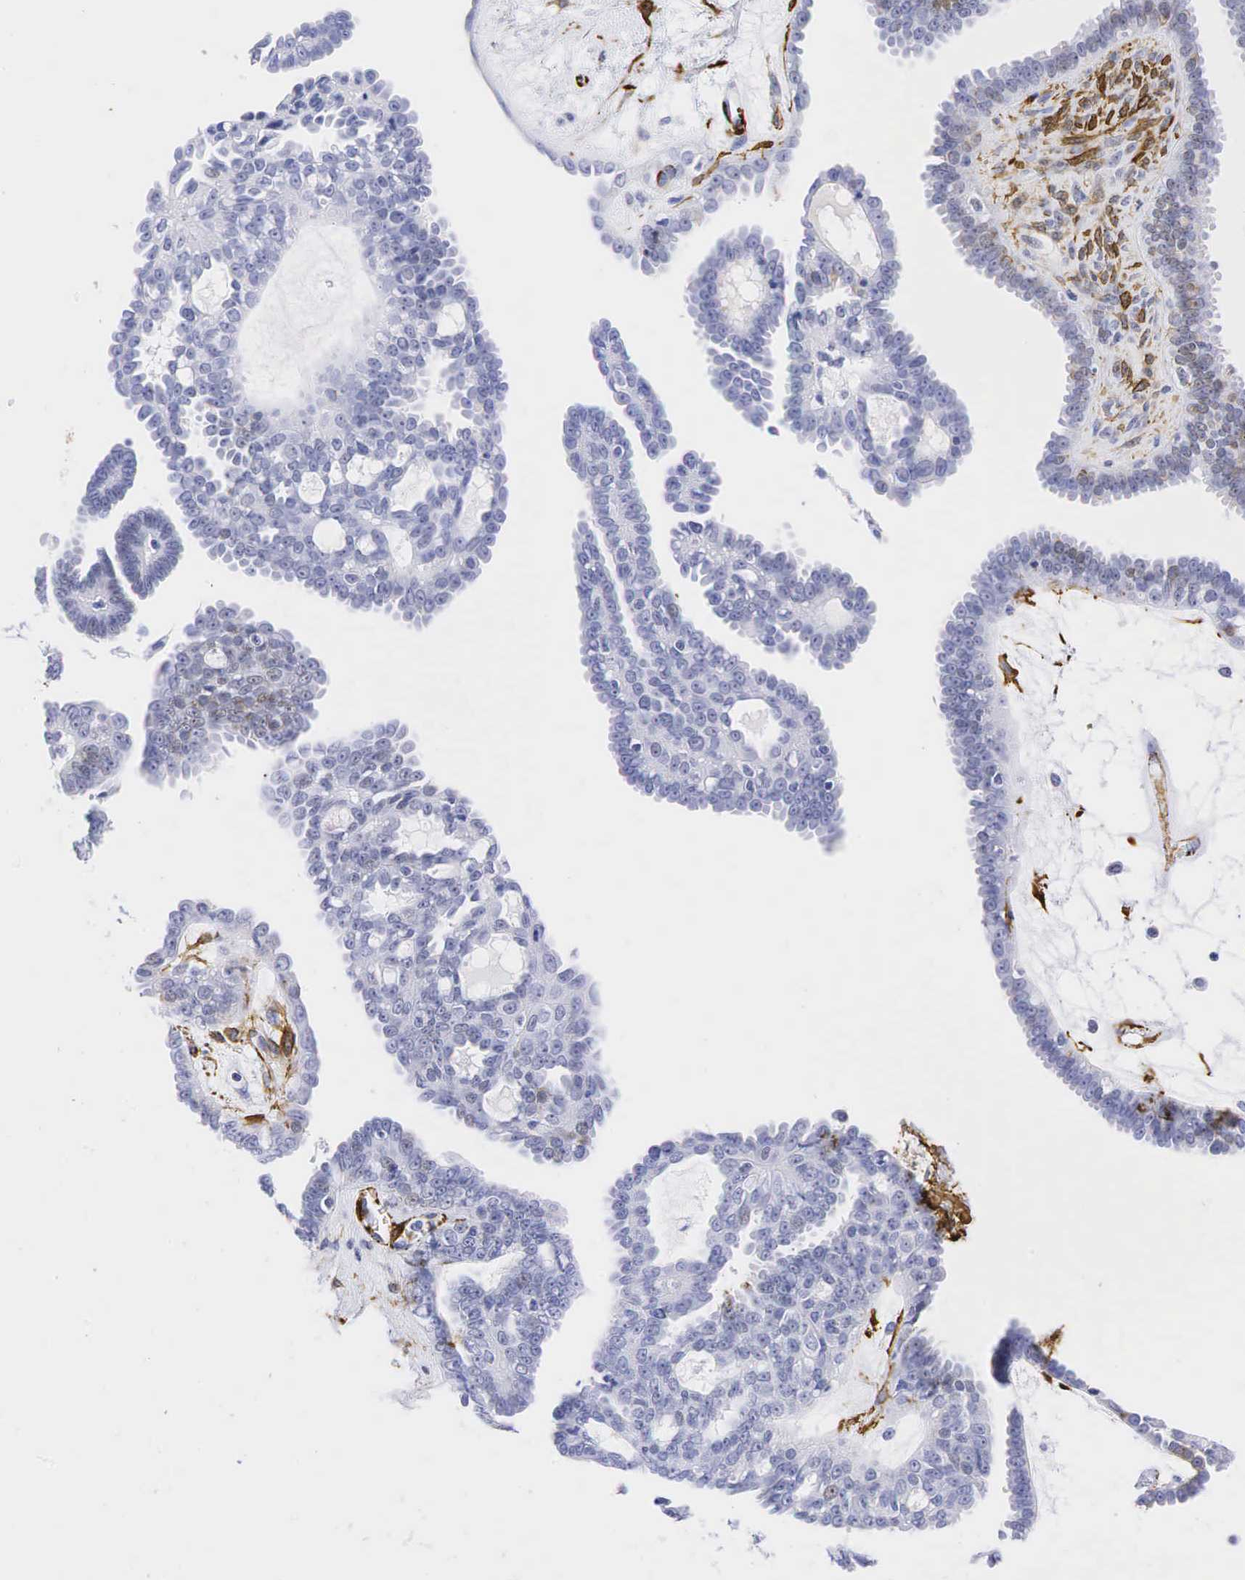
{"staining": {"intensity": "negative", "quantity": "none", "location": "none"}, "tissue": "ovarian cancer", "cell_type": "Tumor cells", "image_type": "cancer", "snomed": [{"axis": "morphology", "description": "Cystadenocarcinoma, serous, NOS"}, {"axis": "topography", "description": "Ovary"}], "caption": "This micrograph is of ovarian cancer (serous cystadenocarcinoma) stained with immunohistochemistry to label a protein in brown with the nuclei are counter-stained blue. There is no positivity in tumor cells.", "gene": "ACTA2", "patient": {"sex": "female", "age": 71}}